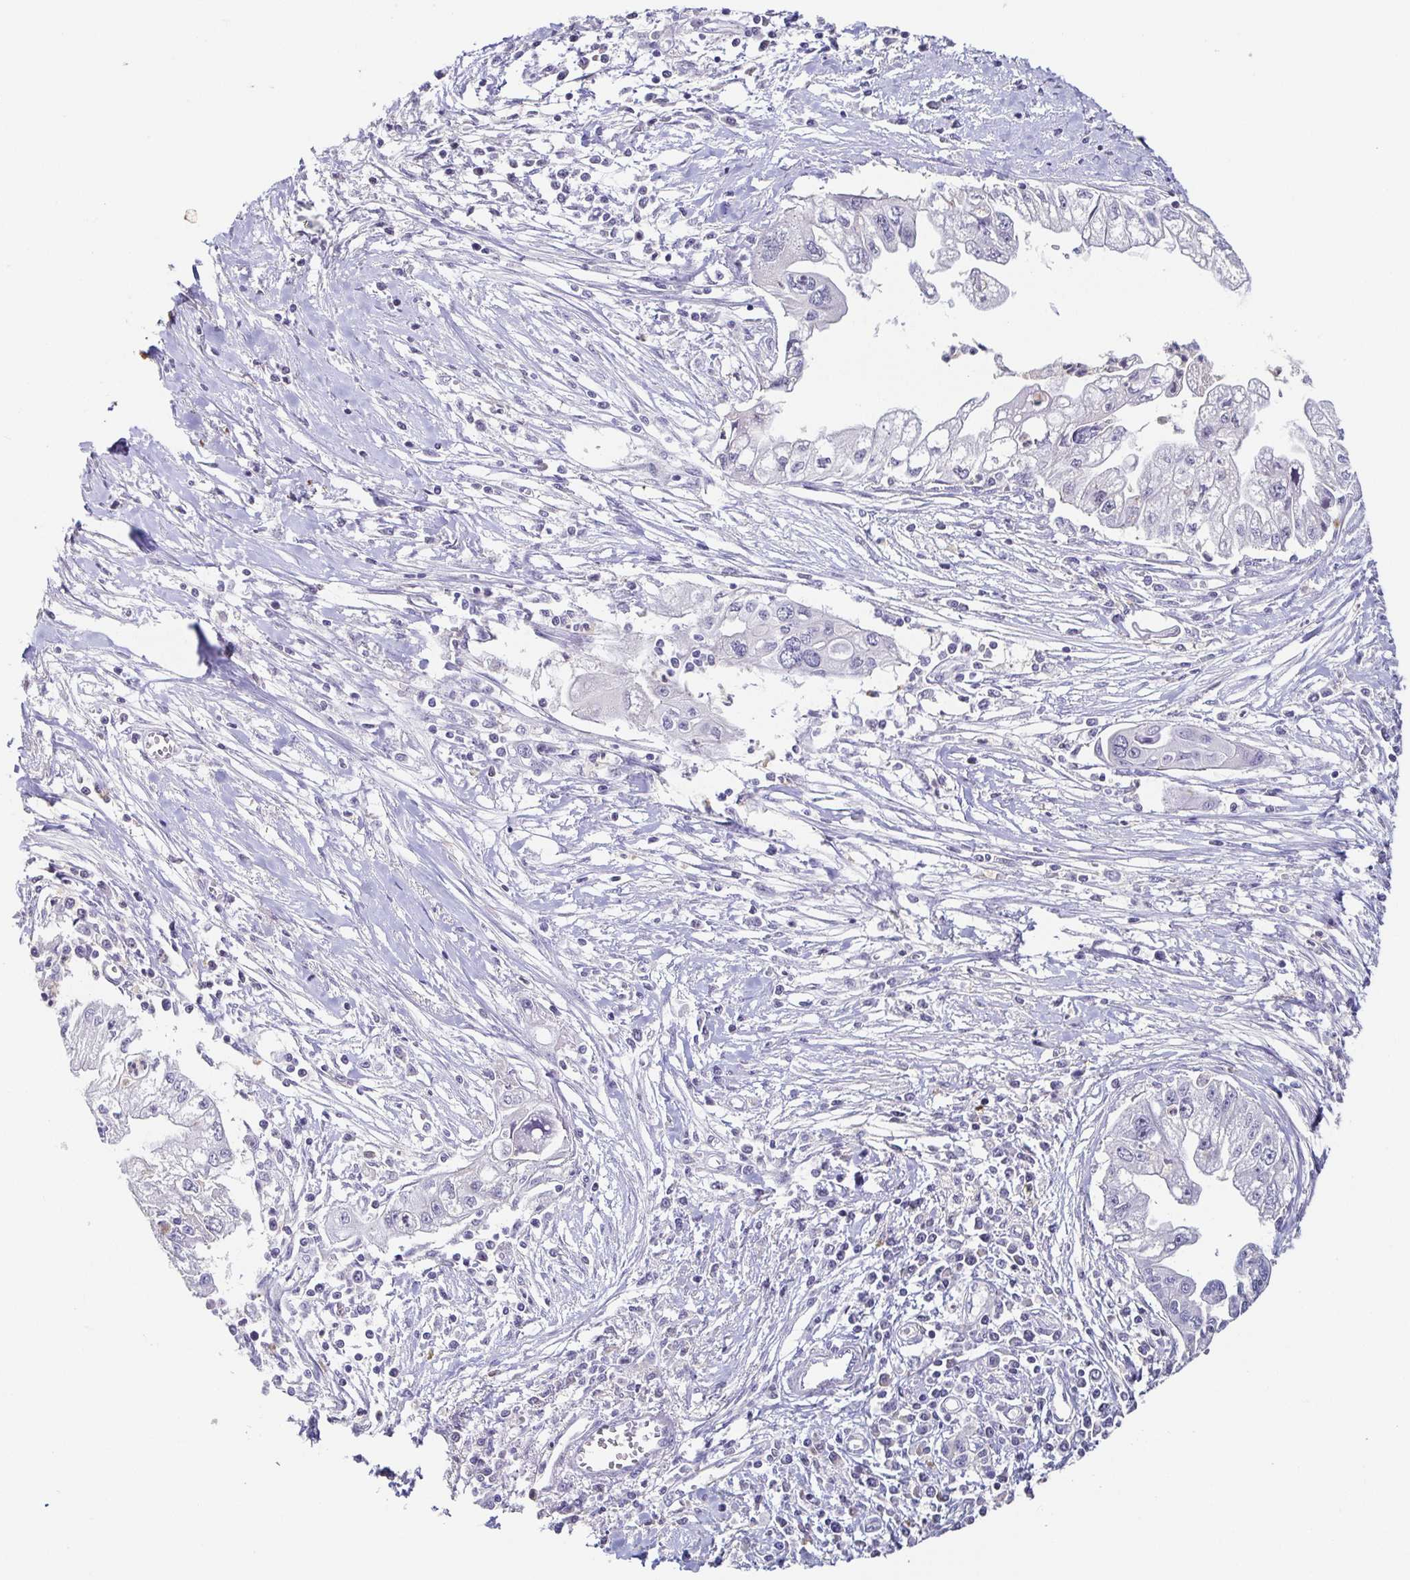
{"staining": {"intensity": "negative", "quantity": "none", "location": "none"}, "tissue": "pancreatic cancer", "cell_type": "Tumor cells", "image_type": "cancer", "snomed": [{"axis": "morphology", "description": "Adenocarcinoma, NOS"}, {"axis": "topography", "description": "Pancreas"}], "caption": "Tumor cells are negative for brown protein staining in pancreatic adenocarcinoma.", "gene": "PIWIL3", "patient": {"sex": "male", "age": 70}}